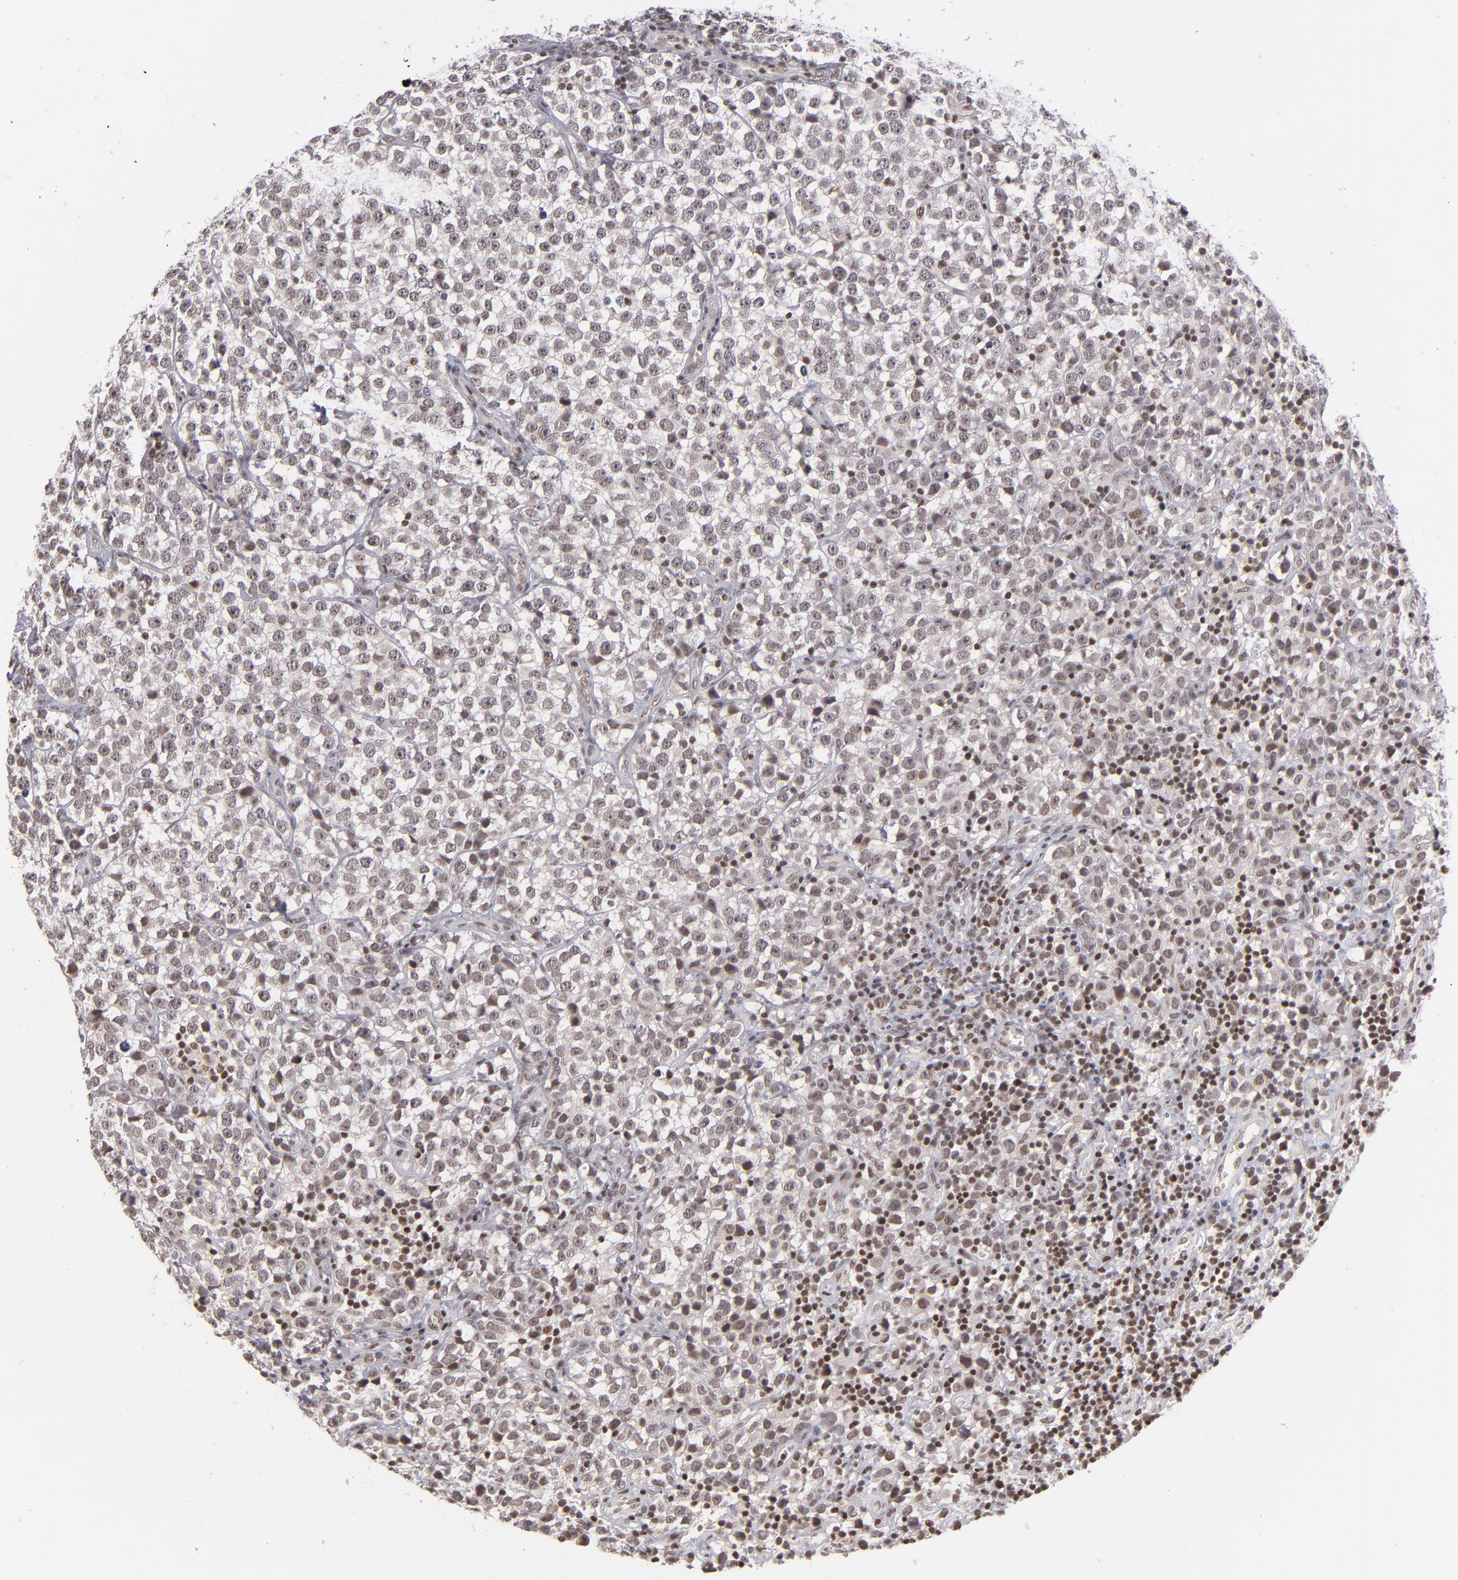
{"staining": {"intensity": "weak", "quantity": "25%-75%", "location": "nuclear"}, "tissue": "testis cancer", "cell_type": "Tumor cells", "image_type": "cancer", "snomed": [{"axis": "morphology", "description": "Seminoma, NOS"}, {"axis": "topography", "description": "Testis"}], "caption": "Protein analysis of testis seminoma tissue reveals weak nuclear expression in approximately 25%-75% of tumor cells.", "gene": "MLLT3", "patient": {"sex": "male", "age": 25}}